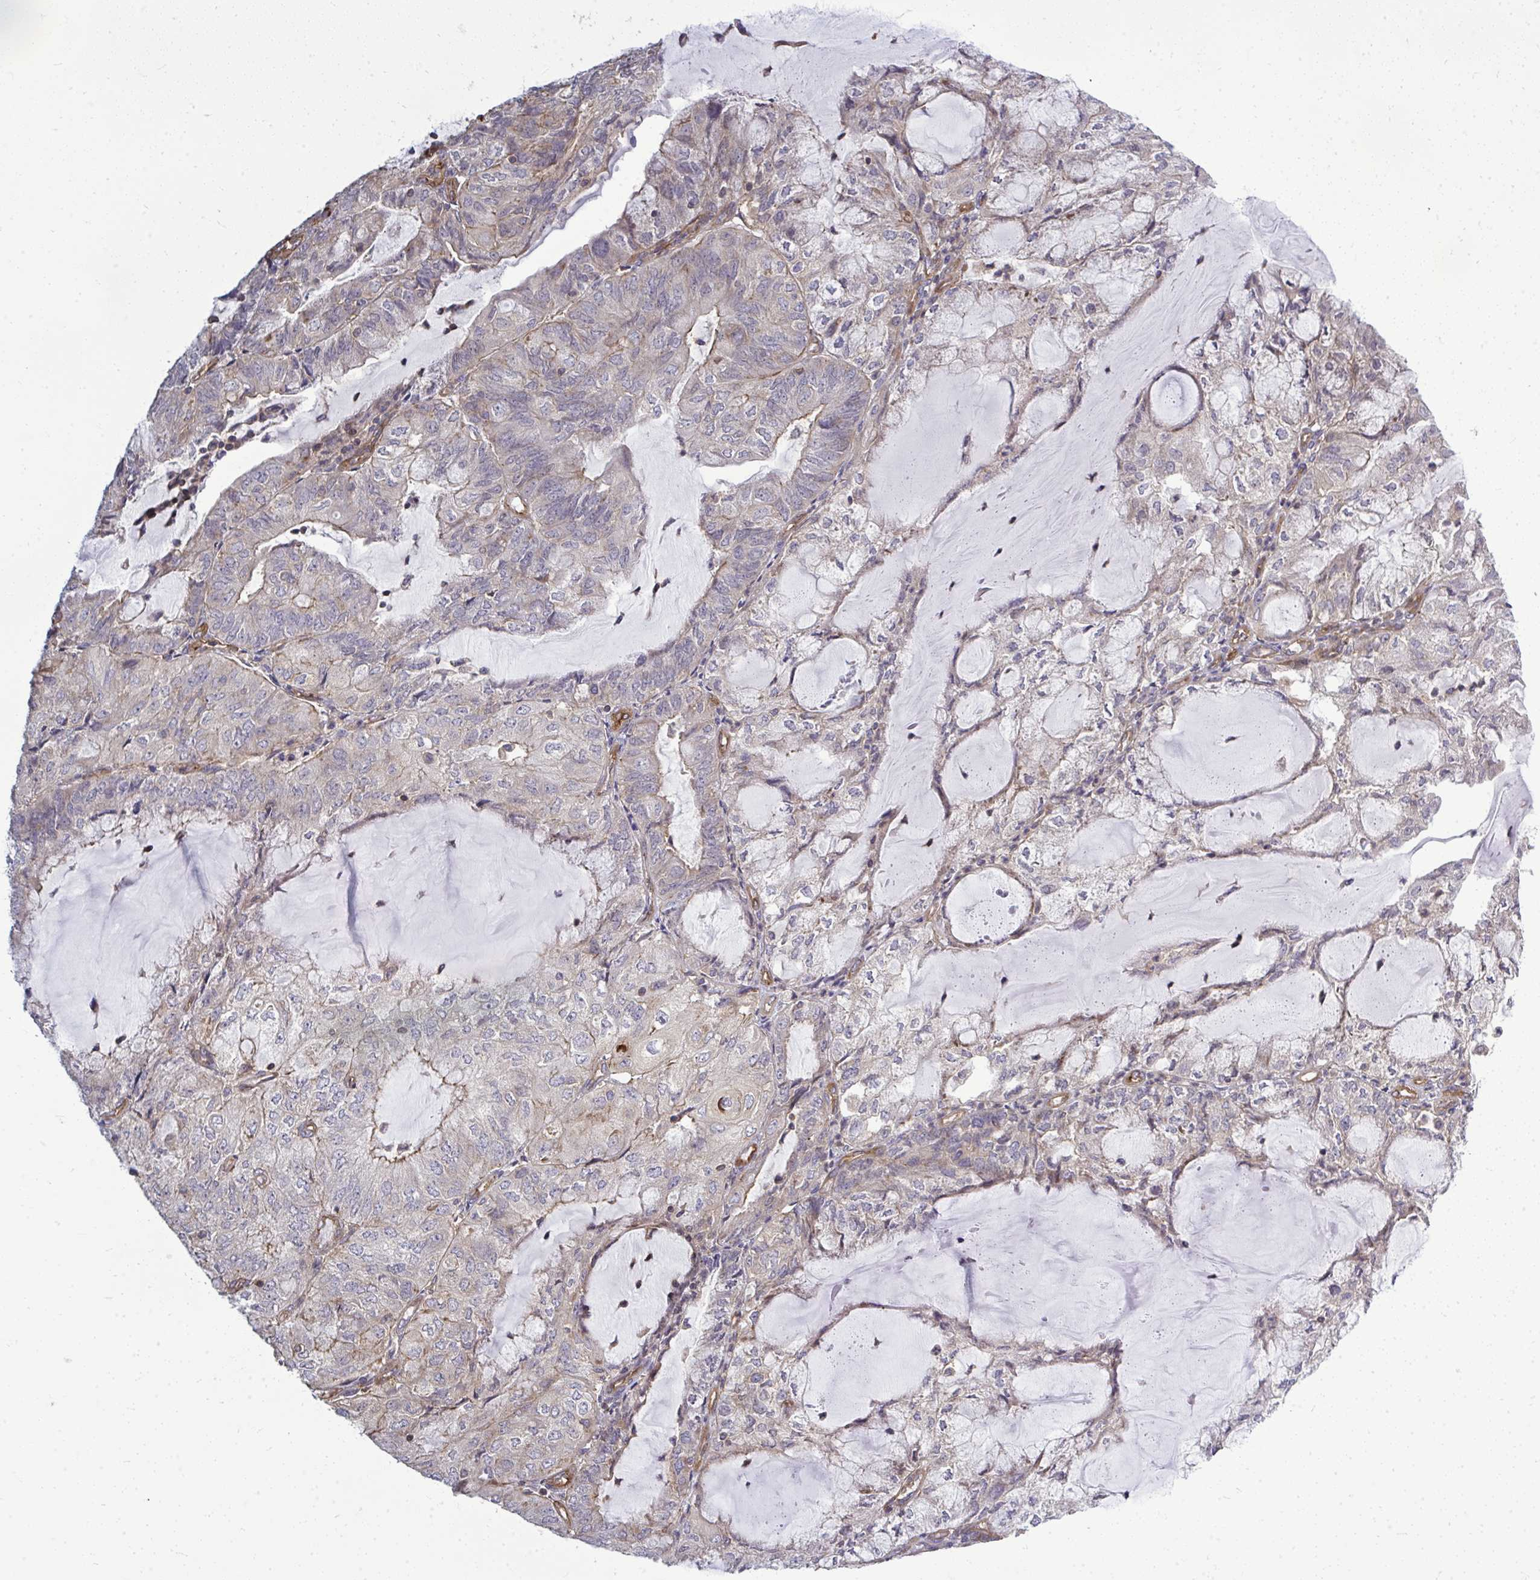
{"staining": {"intensity": "negative", "quantity": "none", "location": "none"}, "tissue": "endometrial cancer", "cell_type": "Tumor cells", "image_type": "cancer", "snomed": [{"axis": "morphology", "description": "Adenocarcinoma, NOS"}, {"axis": "topography", "description": "Endometrium"}], "caption": "This is a micrograph of immunohistochemistry staining of adenocarcinoma (endometrial), which shows no staining in tumor cells. (Stains: DAB immunohistochemistry with hematoxylin counter stain, Microscopy: brightfield microscopy at high magnification).", "gene": "FUT10", "patient": {"sex": "female", "age": 81}}